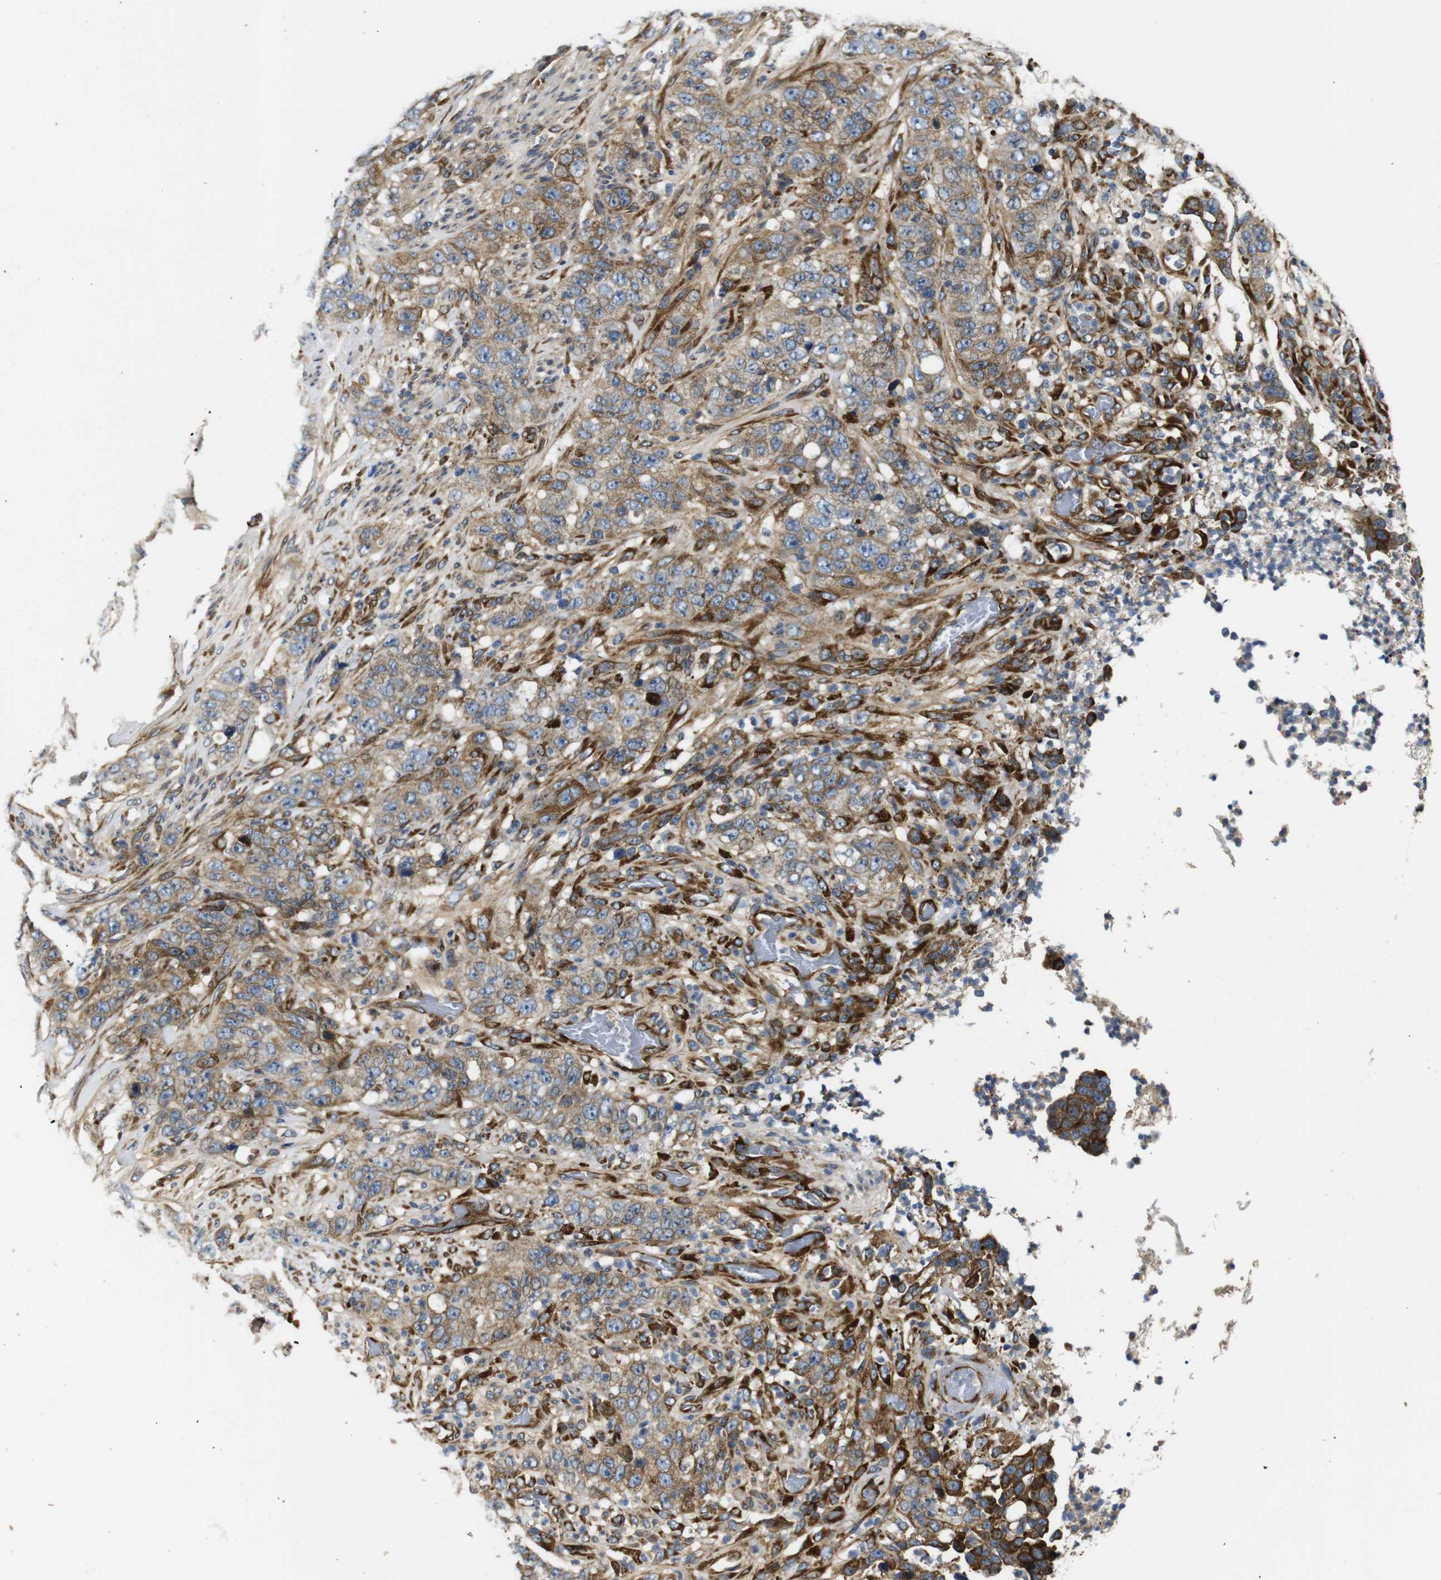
{"staining": {"intensity": "moderate", "quantity": ">75%", "location": "cytoplasmic/membranous"}, "tissue": "stomach cancer", "cell_type": "Tumor cells", "image_type": "cancer", "snomed": [{"axis": "morphology", "description": "Adenocarcinoma, NOS"}, {"axis": "topography", "description": "Stomach"}], "caption": "This image displays stomach cancer (adenocarcinoma) stained with IHC to label a protein in brown. The cytoplasmic/membranous of tumor cells show moderate positivity for the protein. Nuclei are counter-stained blue.", "gene": "UBE2G2", "patient": {"sex": "male", "age": 48}}